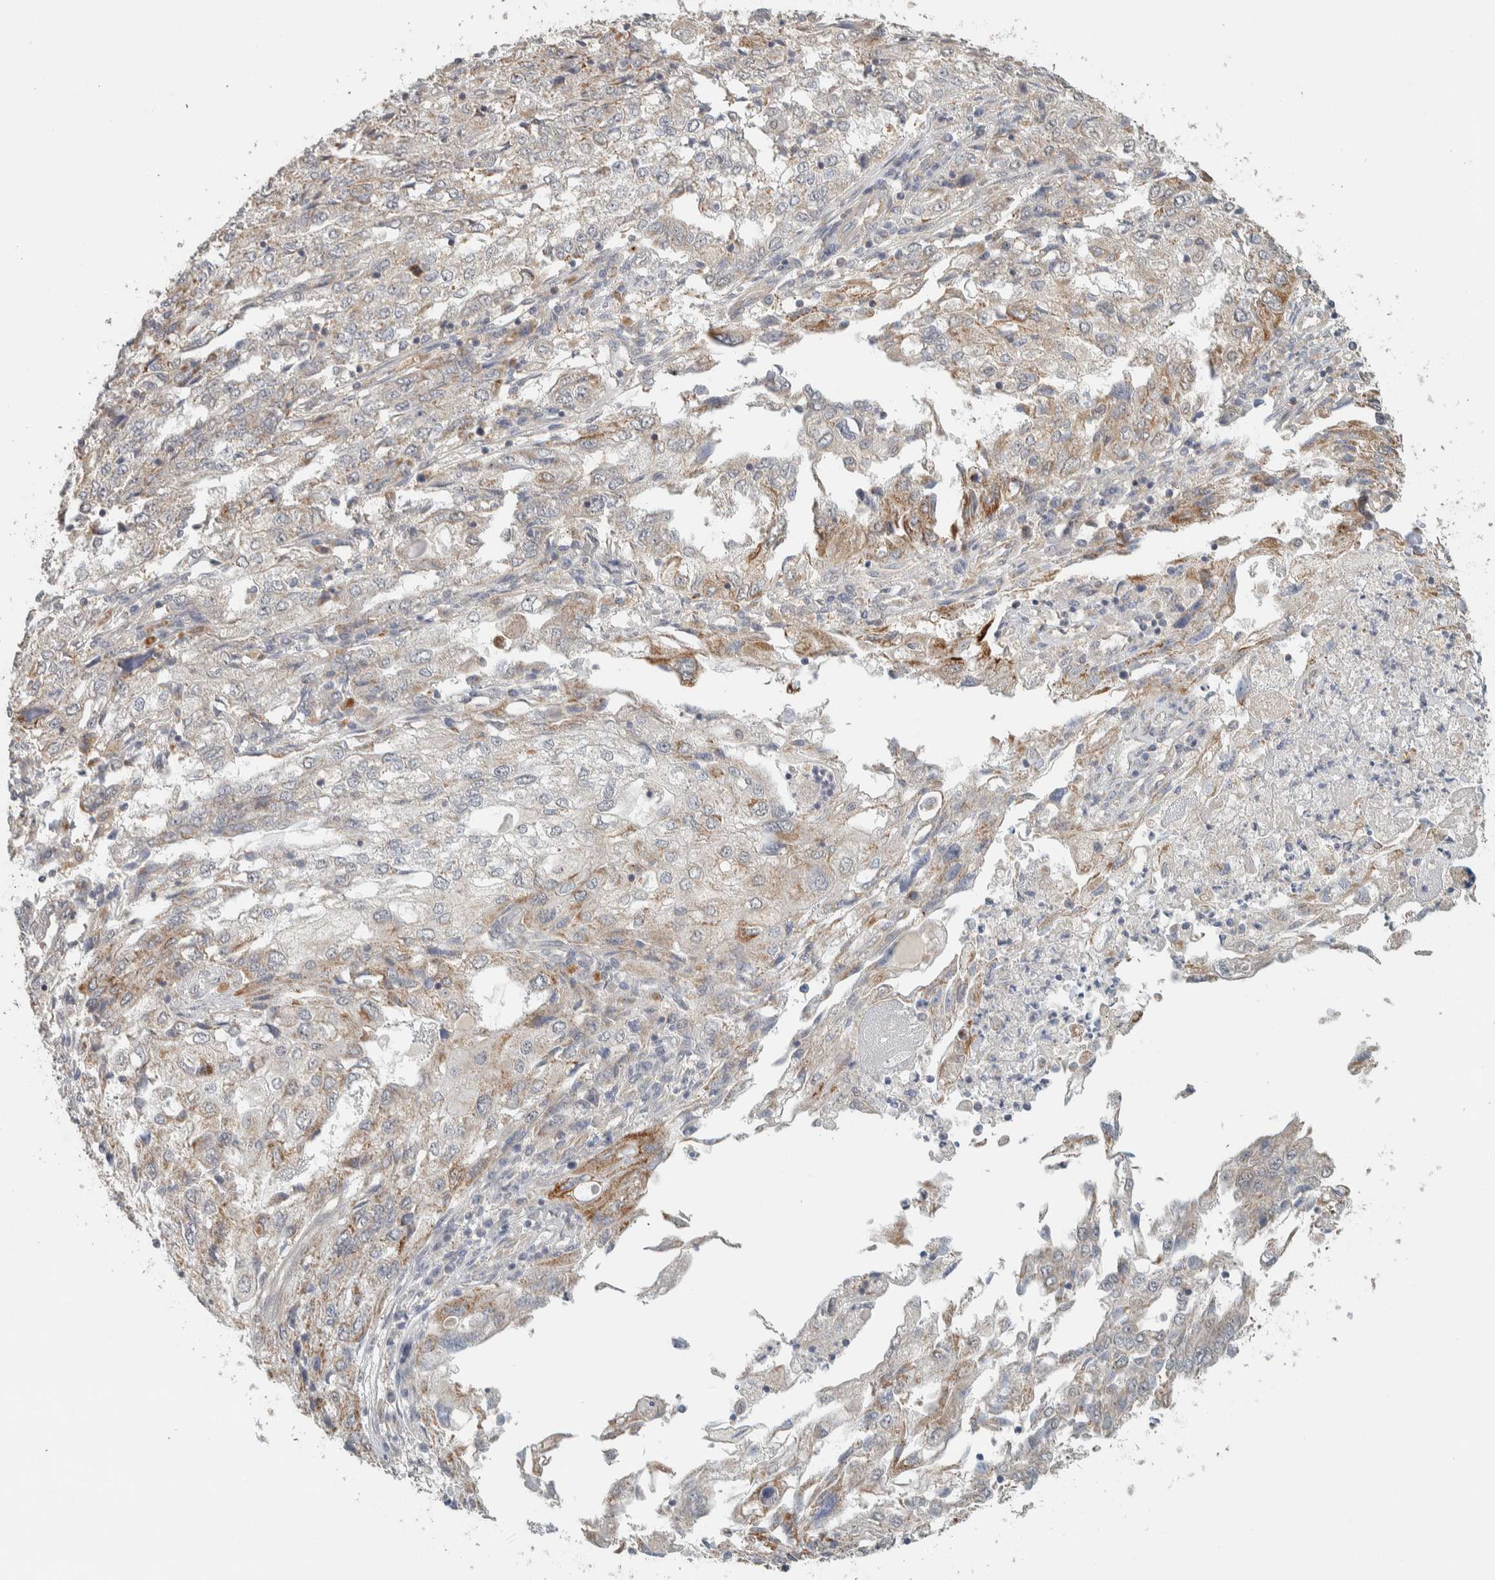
{"staining": {"intensity": "moderate", "quantity": "<25%", "location": "cytoplasmic/membranous"}, "tissue": "endometrial cancer", "cell_type": "Tumor cells", "image_type": "cancer", "snomed": [{"axis": "morphology", "description": "Adenocarcinoma, NOS"}, {"axis": "topography", "description": "Endometrium"}], "caption": "Protein expression analysis of endometrial cancer shows moderate cytoplasmic/membranous expression in about <25% of tumor cells.", "gene": "PDE7B", "patient": {"sex": "female", "age": 49}}